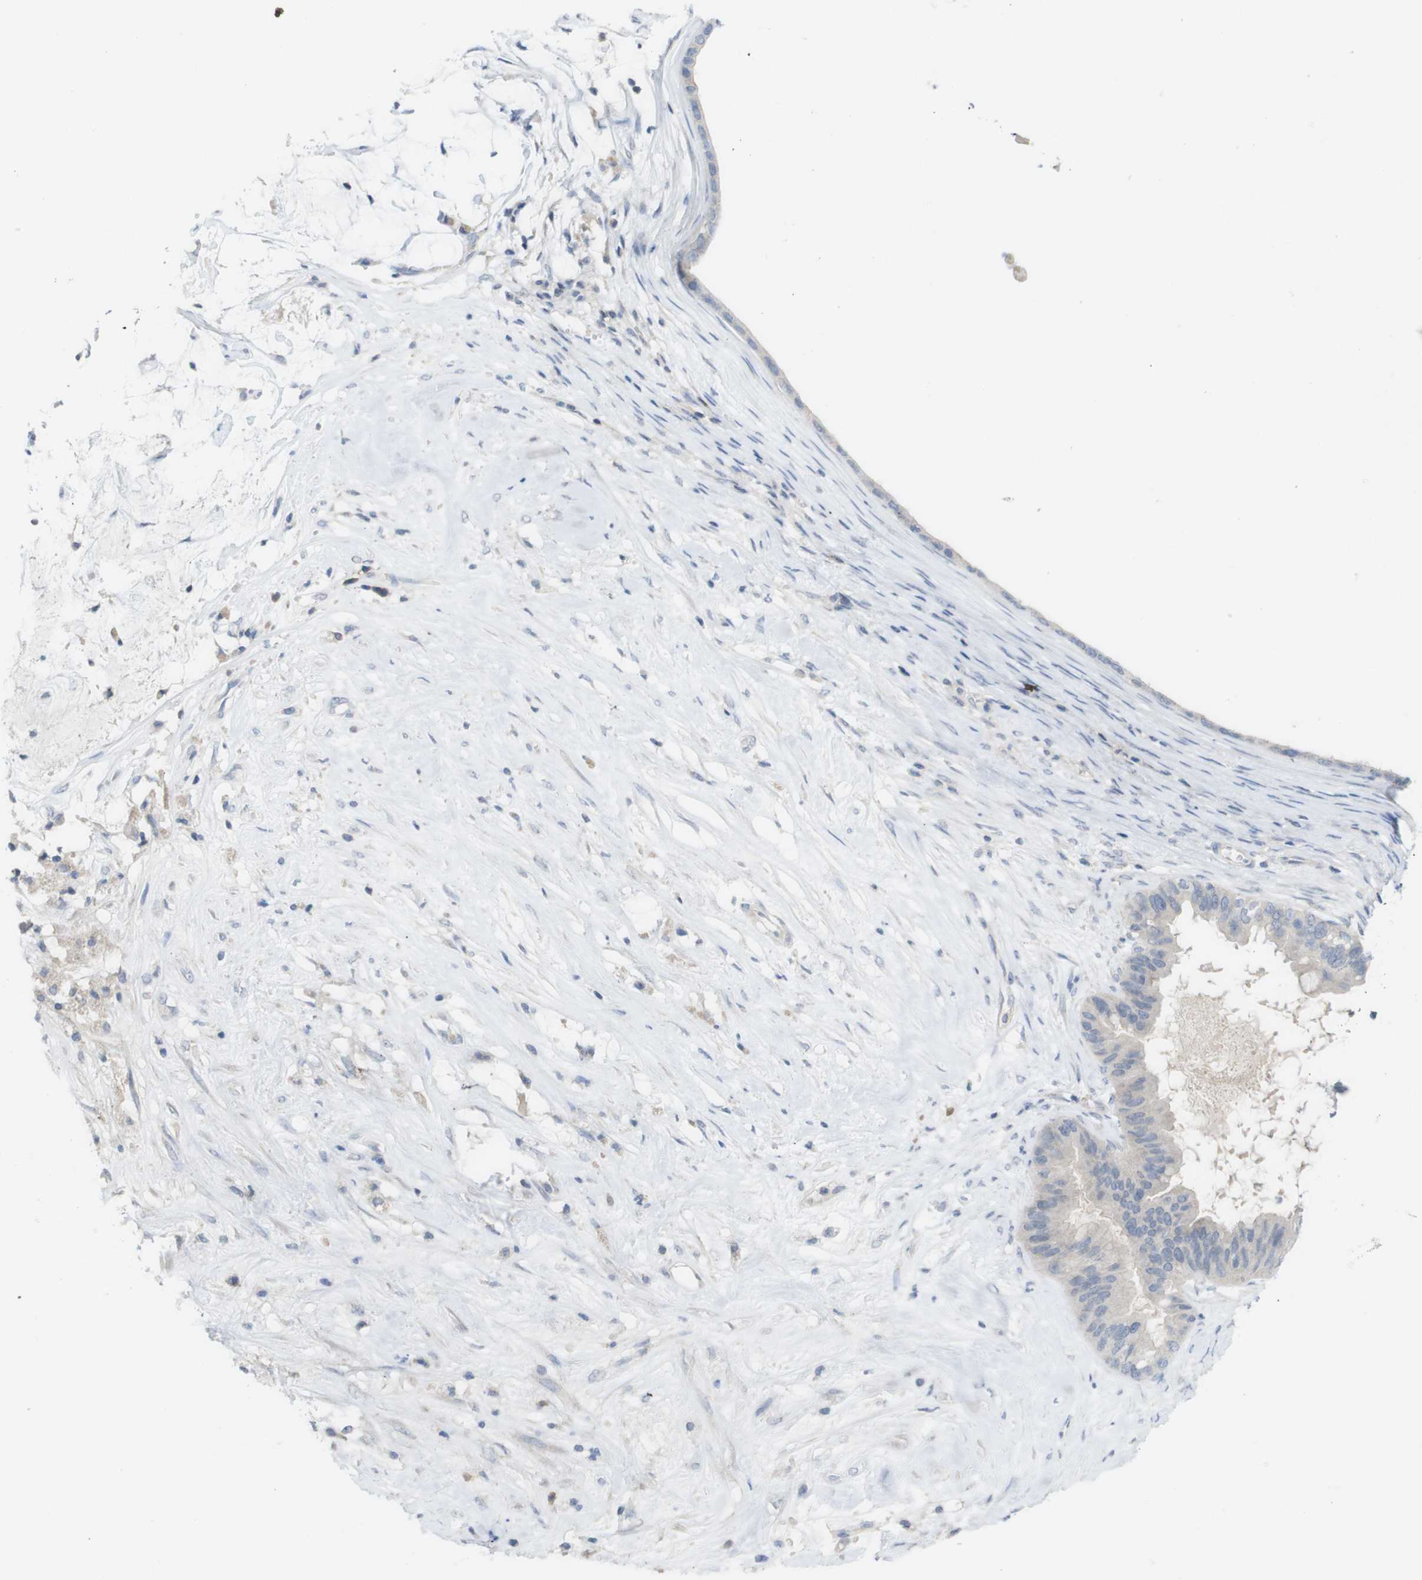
{"staining": {"intensity": "negative", "quantity": "none", "location": "none"}, "tissue": "ovarian cancer", "cell_type": "Tumor cells", "image_type": "cancer", "snomed": [{"axis": "morphology", "description": "Cystadenocarcinoma, mucinous, NOS"}, {"axis": "topography", "description": "Ovary"}], "caption": "Immunohistochemical staining of human mucinous cystadenocarcinoma (ovarian) shows no significant expression in tumor cells.", "gene": "SLAMF7", "patient": {"sex": "female", "age": 80}}